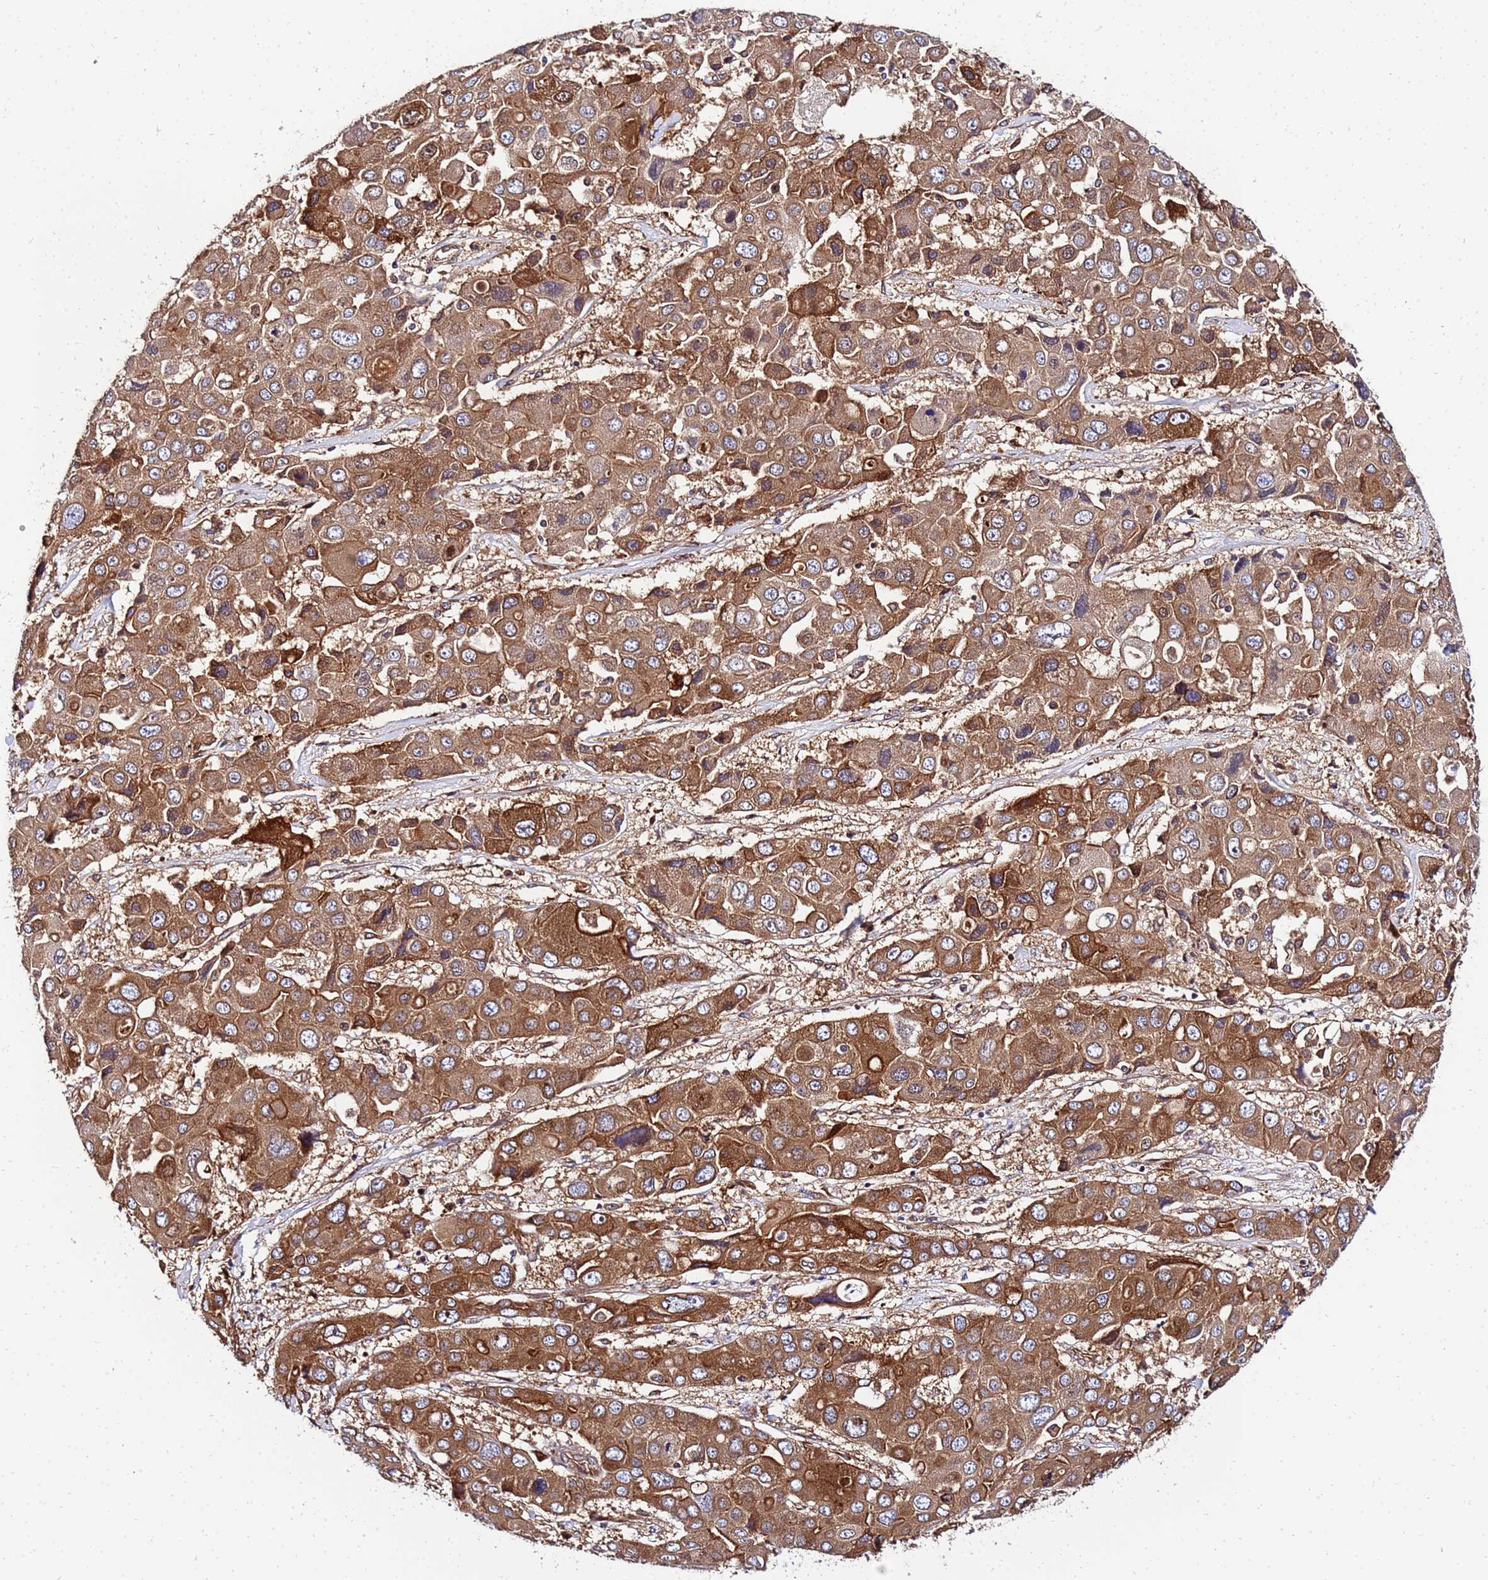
{"staining": {"intensity": "moderate", "quantity": ">75%", "location": "cytoplasmic/membranous"}, "tissue": "liver cancer", "cell_type": "Tumor cells", "image_type": "cancer", "snomed": [{"axis": "morphology", "description": "Cholangiocarcinoma"}, {"axis": "topography", "description": "Liver"}], "caption": "Liver cancer tissue demonstrates moderate cytoplasmic/membranous staining in approximately >75% of tumor cells", "gene": "UNC93B1", "patient": {"sex": "male", "age": 67}}